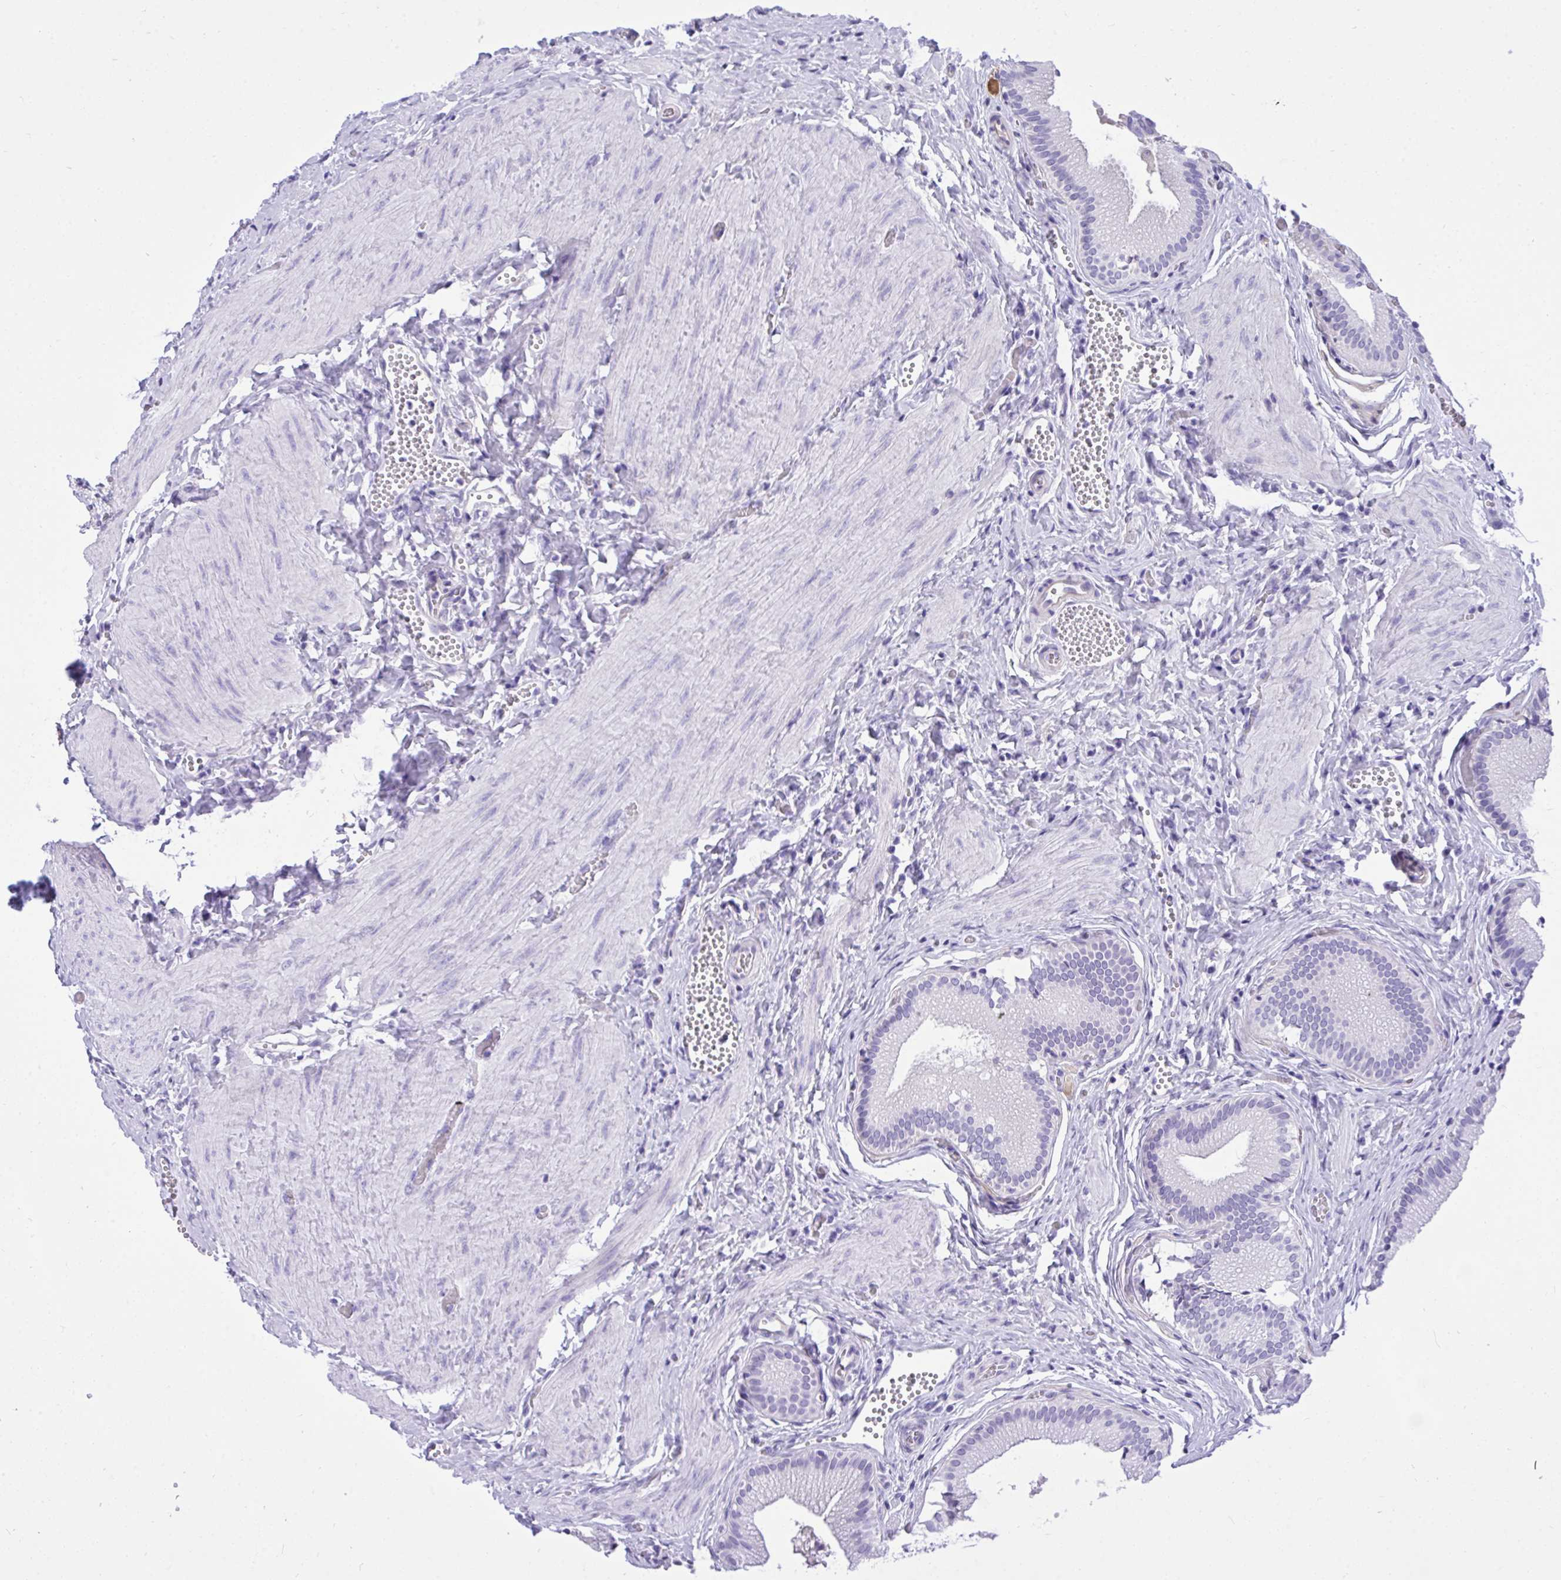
{"staining": {"intensity": "negative", "quantity": "none", "location": "none"}, "tissue": "gallbladder", "cell_type": "Glandular cells", "image_type": "normal", "snomed": [{"axis": "morphology", "description": "Normal tissue, NOS"}, {"axis": "topography", "description": "Gallbladder"}], "caption": "Immunohistochemistry (IHC) image of benign gallbladder stained for a protein (brown), which exhibits no positivity in glandular cells. (DAB IHC with hematoxylin counter stain).", "gene": "TLN2", "patient": {"sex": "male", "age": 17}}